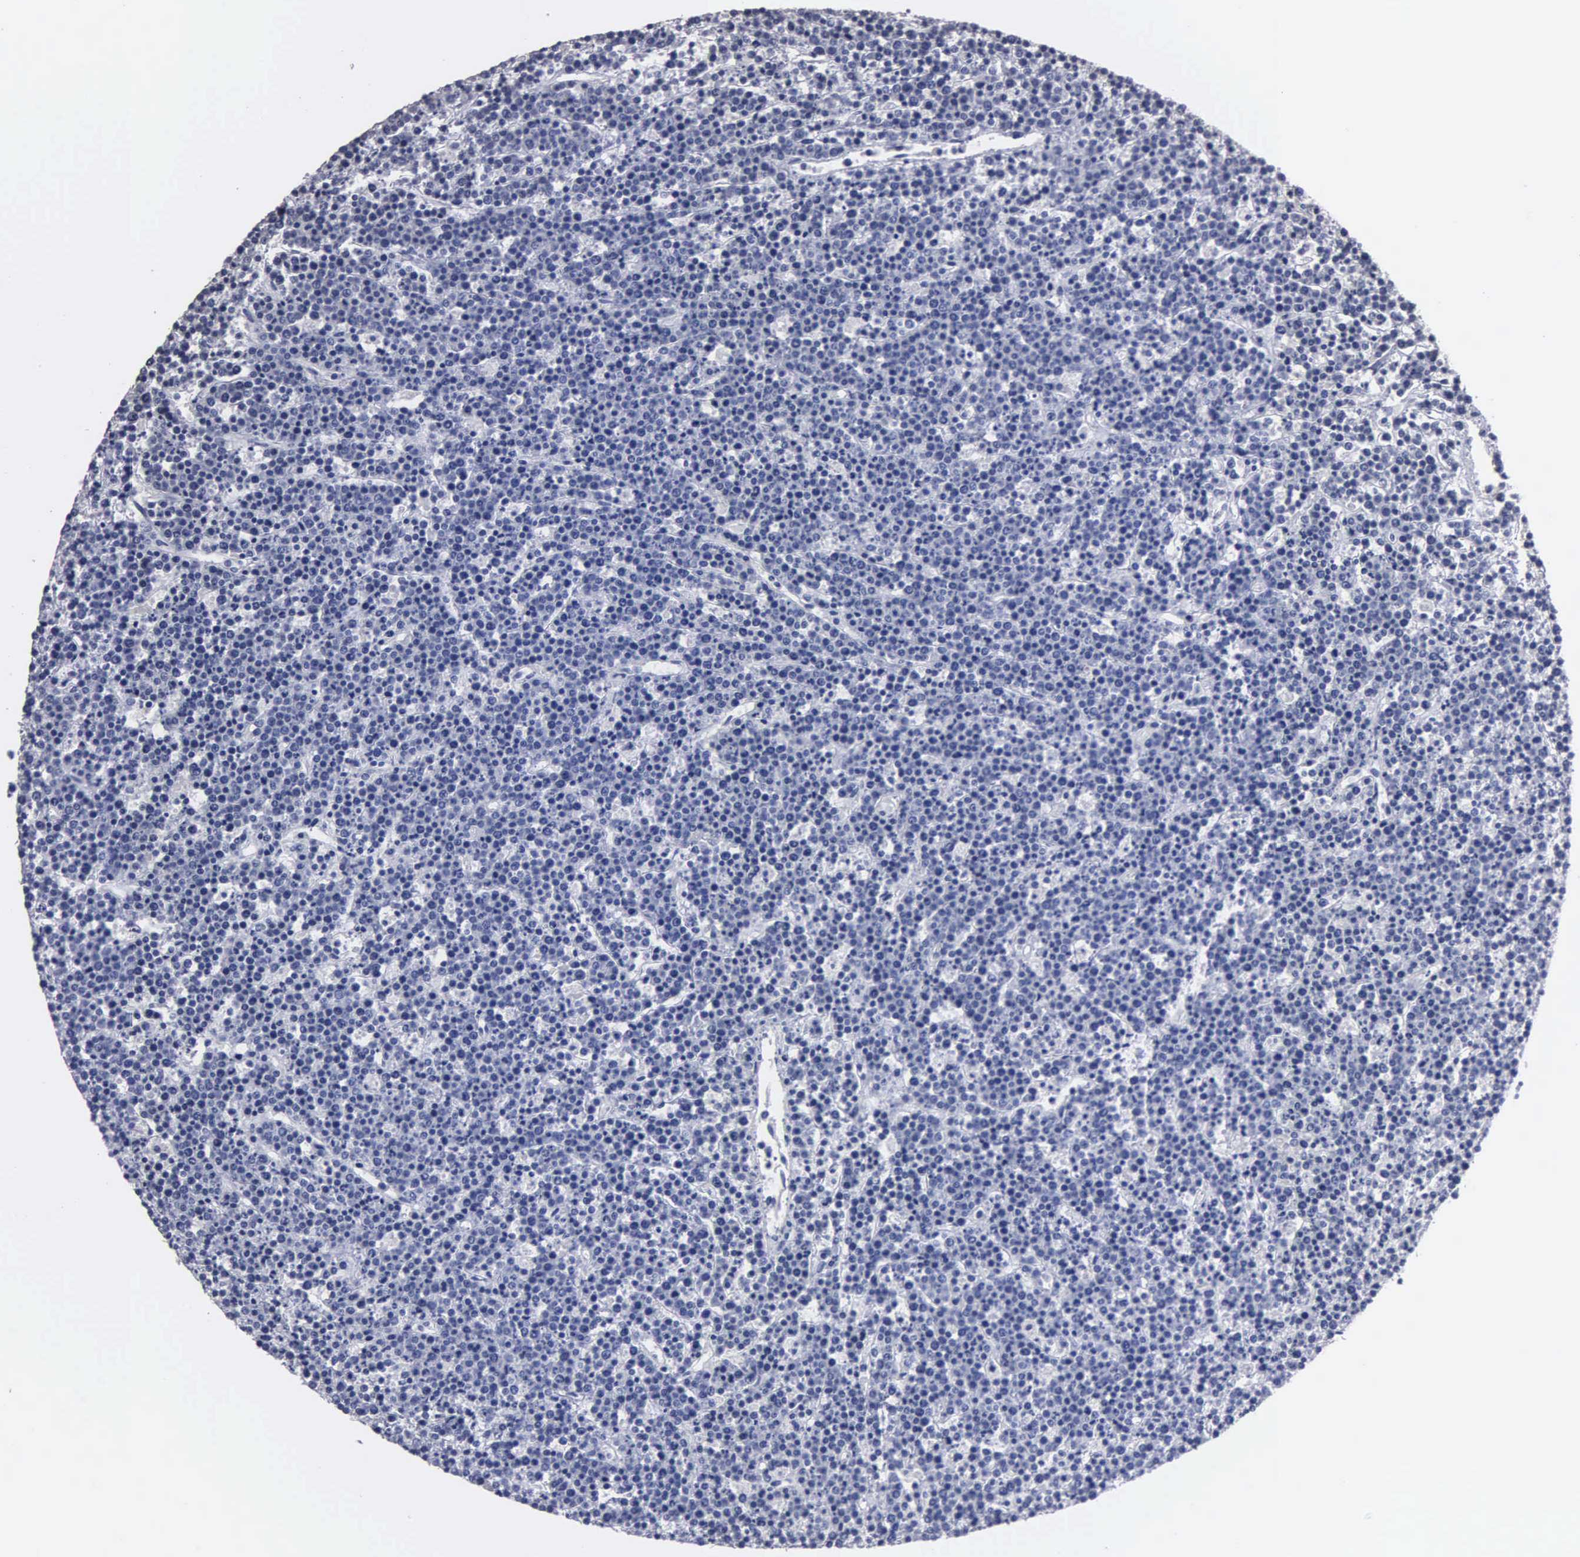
{"staining": {"intensity": "negative", "quantity": "none", "location": "none"}, "tissue": "lymphoma", "cell_type": "Tumor cells", "image_type": "cancer", "snomed": [{"axis": "morphology", "description": "Malignant lymphoma, non-Hodgkin's type, High grade"}, {"axis": "topography", "description": "Ovary"}], "caption": "Immunohistochemistry micrograph of high-grade malignant lymphoma, non-Hodgkin's type stained for a protein (brown), which demonstrates no staining in tumor cells.", "gene": "UPB1", "patient": {"sex": "female", "age": 56}}